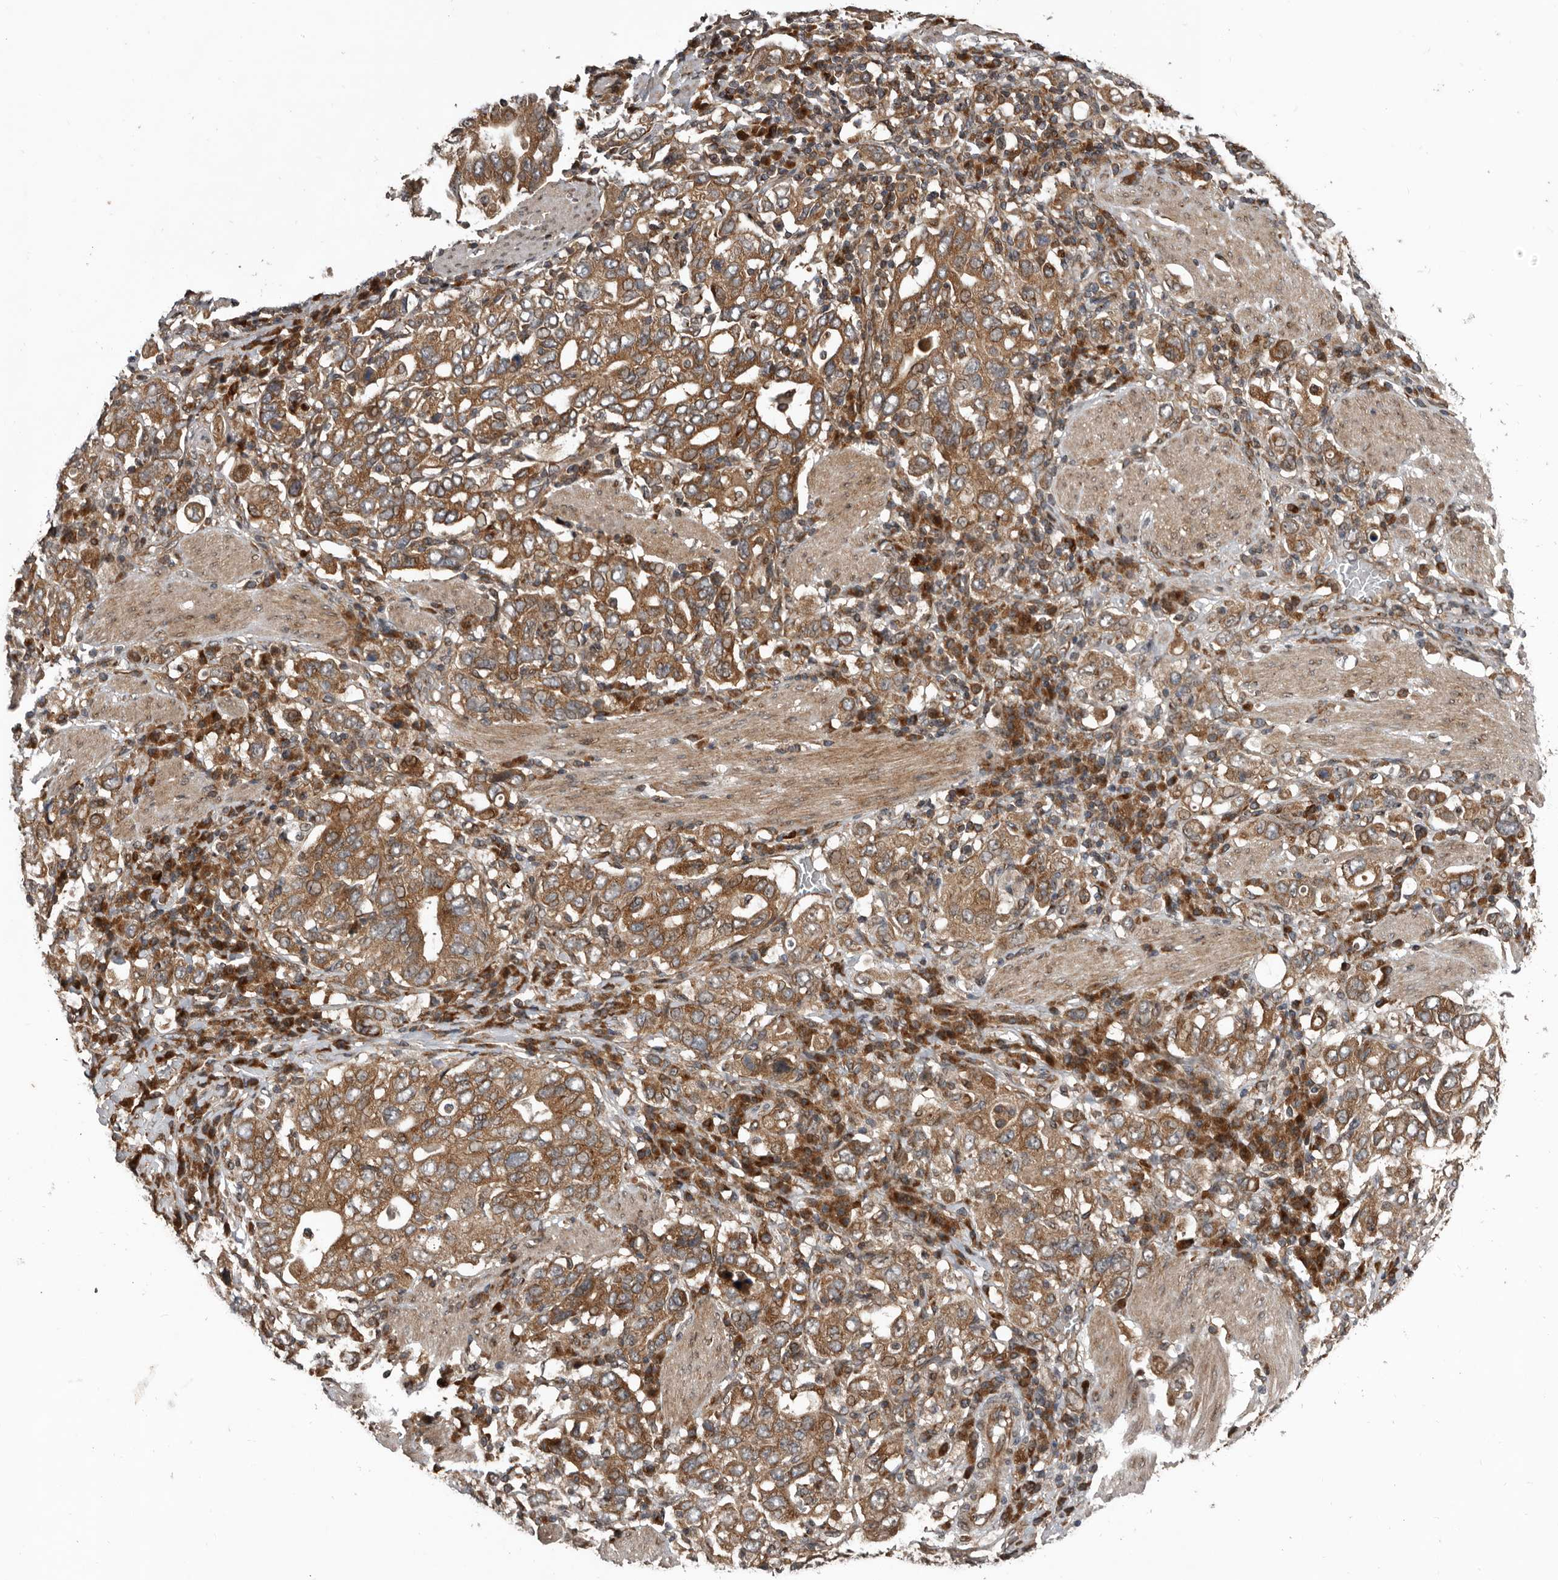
{"staining": {"intensity": "moderate", "quantity": ">75%", "location": "cytoplasmic/membranous"}, "tissue": "stomach cancer", "cell_type": "Tumor cells", "image_type": "cancer", "snomed": [{"axis": "morphology", "description": "Adenocarcinoma, NOS"}, {"axis": "topography", "description": "Stomach, upper"}], "caption": "Protein staining shows moderate cytoplasmic/membranous expression in about >75% of tumor cells in stomach adenocarcinoma.", "gene": "CCDC190", "patient": {"sex": "male", "age": 62}}